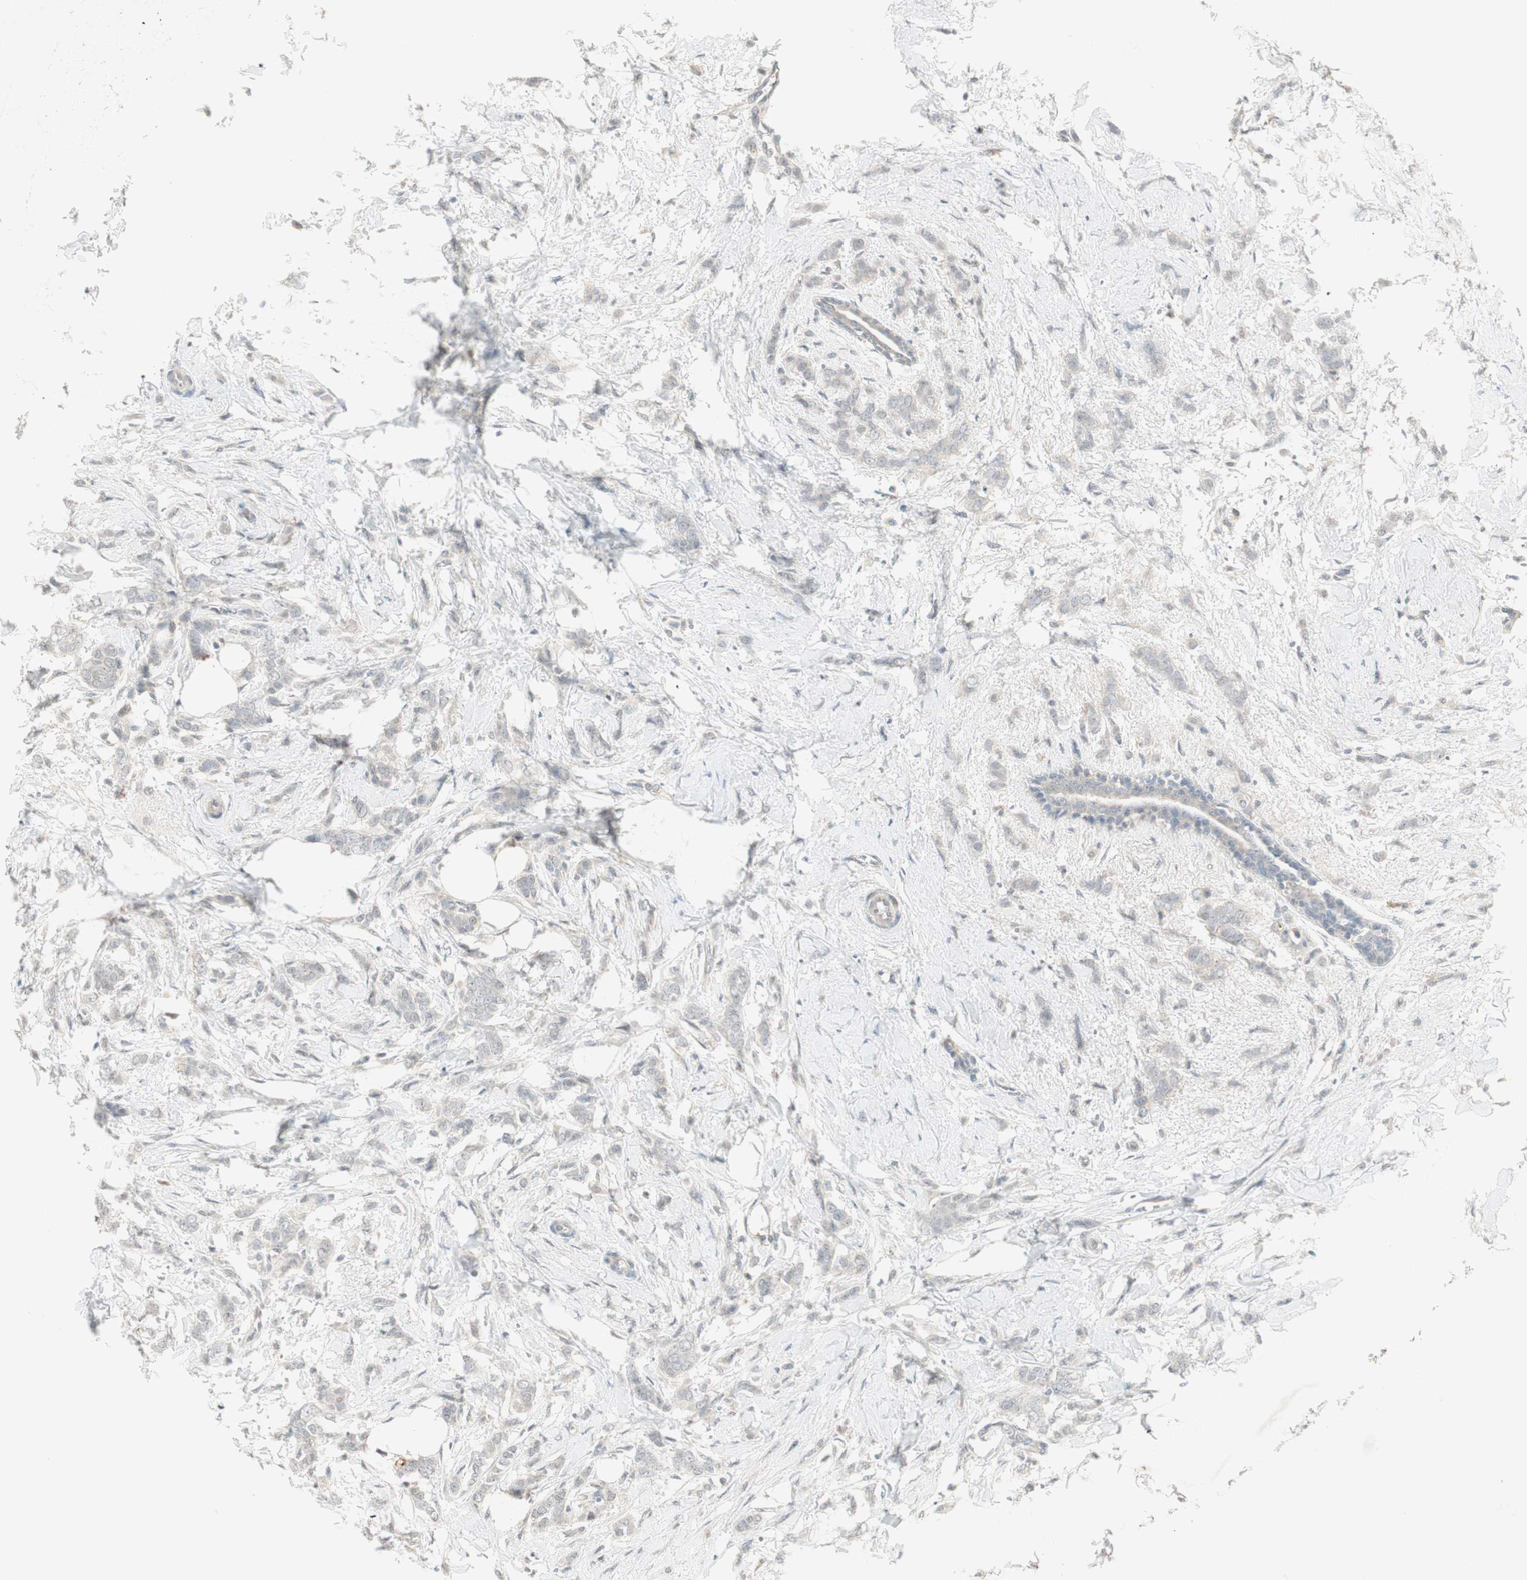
{"staining": {"intensity": "negative", "quantity": "none", "location": "none"}, "tissue": "breast cancer", "cell_type": "Tumor cells", "image_type": "cancer", "snomed": [{"axis": "morphology", "description": "Lobular carcinoma, in situ"}, {"axis": "morphology", "description": "Lobular carcinoma"}, {"axis": "topography", "description": "Breast"}], "caption": "IHC of lobular carcinoma in situ (breast) shows no staining in tumor cells. Nuclei are stained in blue.", "gene": "ACSL5", "patient": {"sex": "female", "age": 41}}